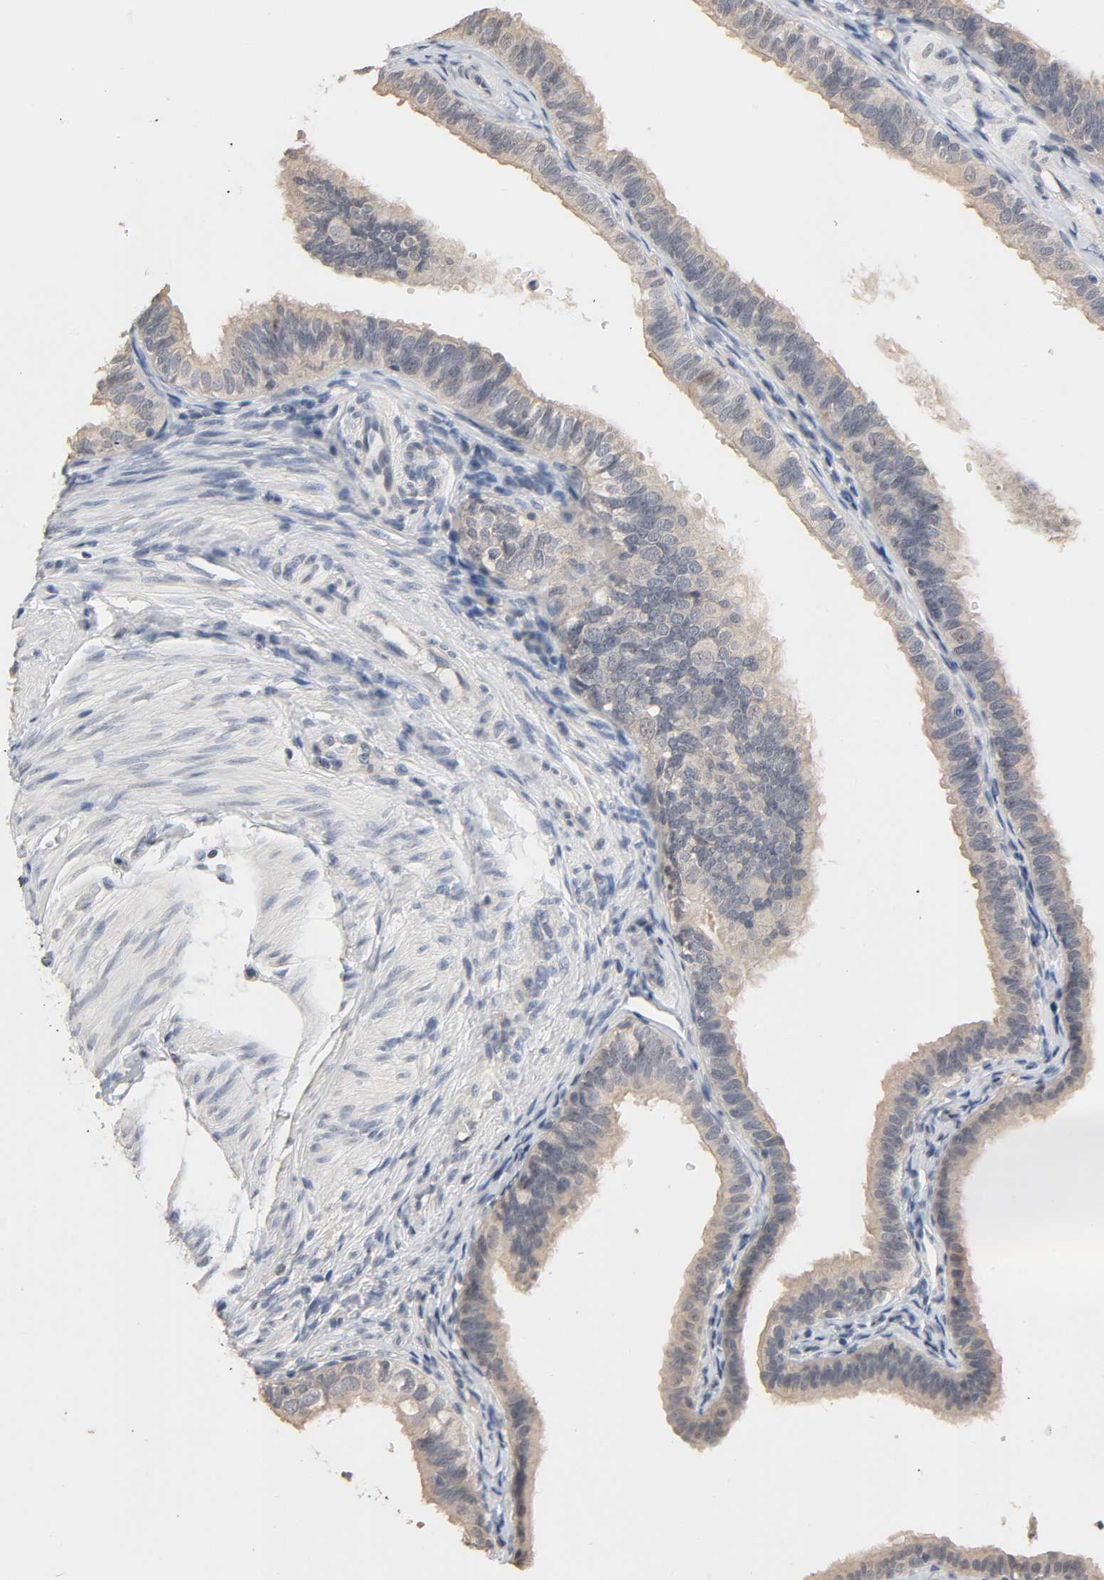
{"staining": {"intensity": "weak", "quantity": "25%-75%", "location": "cytoplasmic/membranous"}, "tissue": "fallopian tube", "cell_type": "Glandular cells", "image_type": "normal", "snomed": [{"axis": "morphology", "description": "Normal tissue, NOS"}, {"axis": "morphology", "description": "Dermoid, NOS"}, {"axis": "topography", "description": "Fallopian tube"}], "caption": "IHC staining of unremarkable fallopian tube, which reveals low levels of weak cytoplasmic/membranous positivity in about 25%-75% of glandular cells indicating weak cytoplasmic/membranous protein staining. The staining was performed using DAB (brown) for protein detection and nuclei were counterstained in hematoxylin (blue).", "gene": "MAGEA8", "patient": {"sex": "female", "age": 33}}